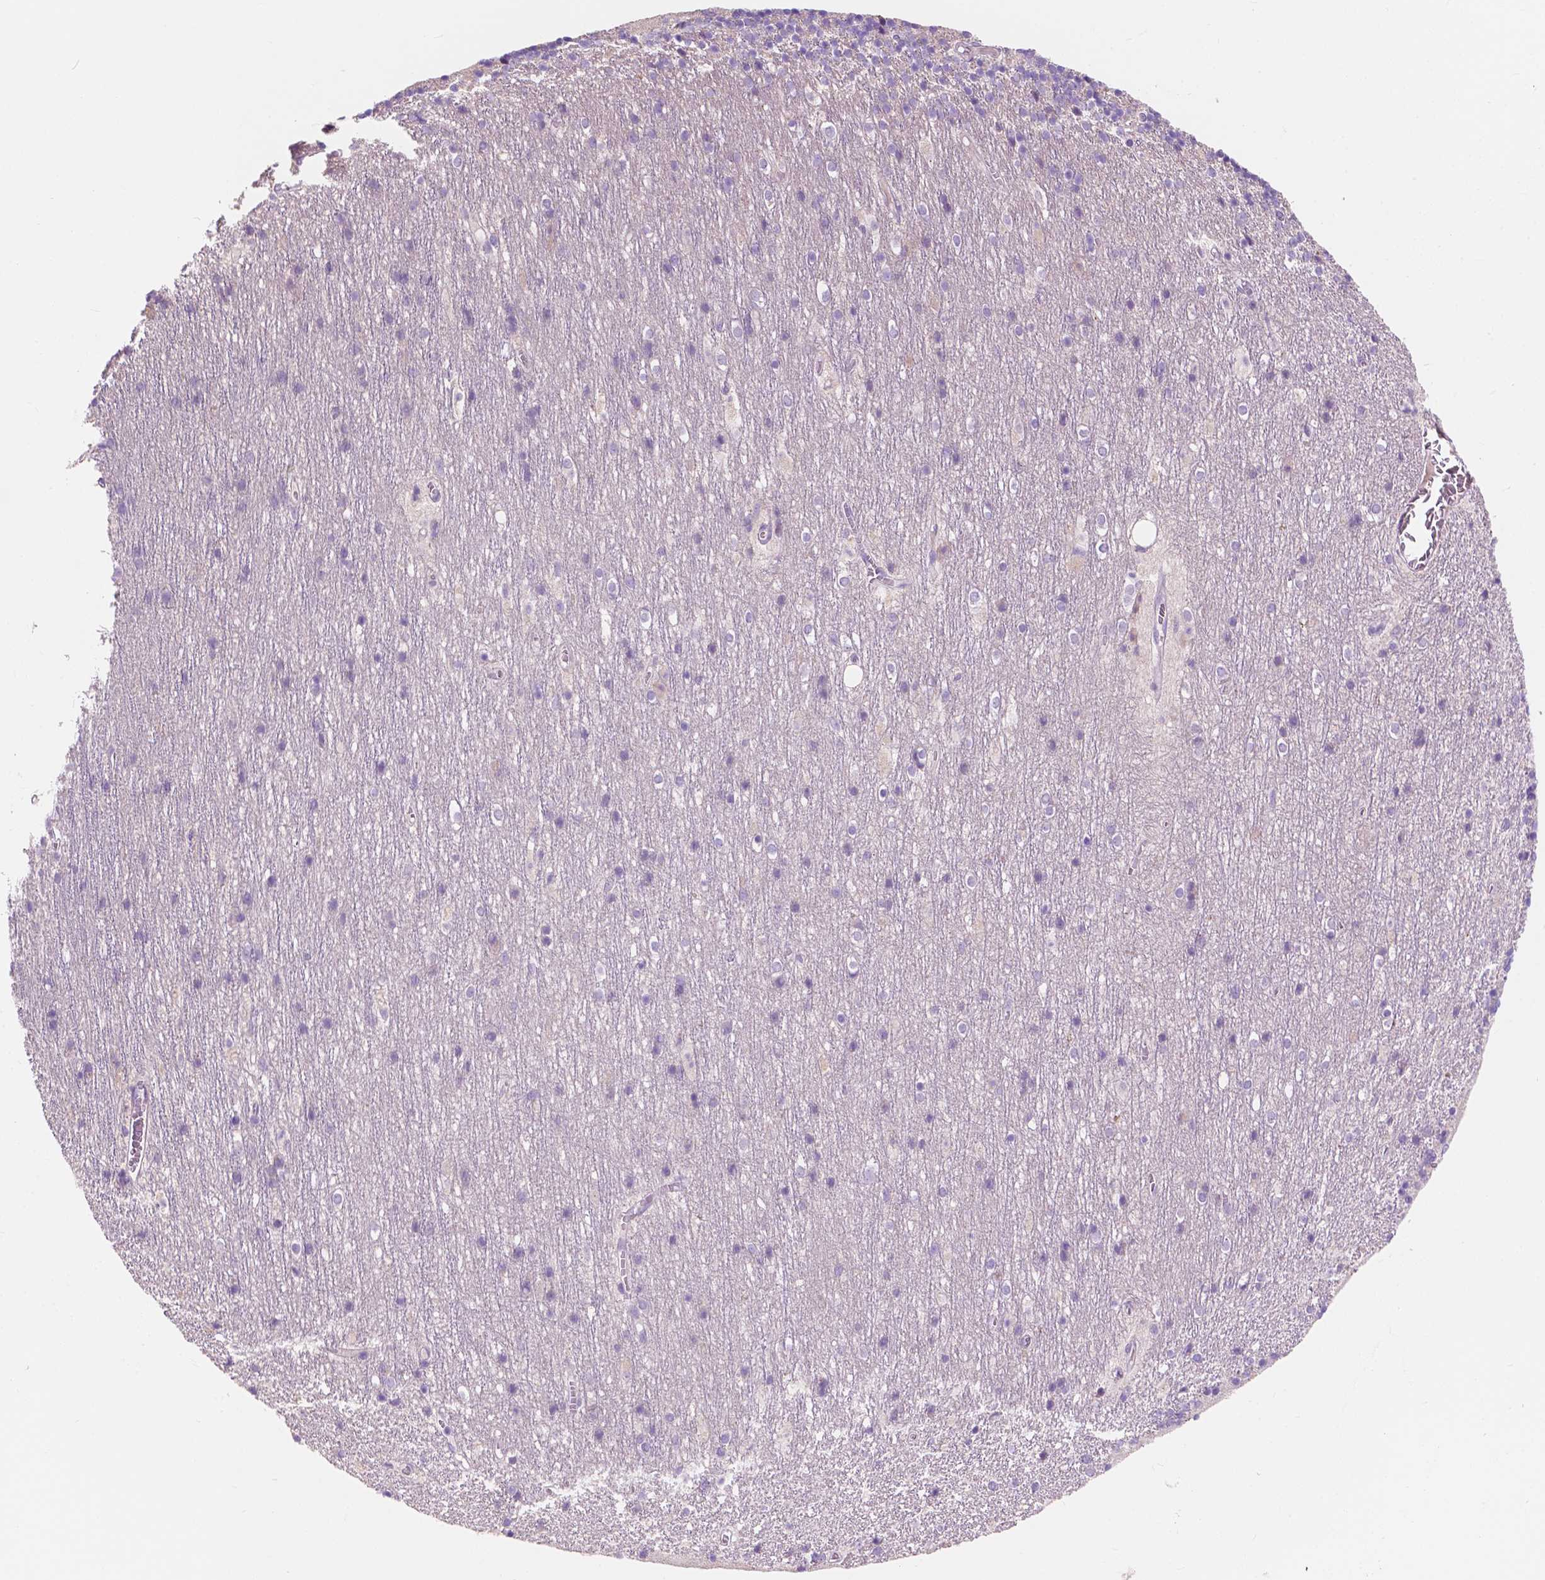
{"staining": {"intensity": "negative", "quantity": "none", "location": "none"}, "tissue": "cerebellum", "cell_type": "Cells in granular layer", "image_type": "normal", "snomed": [{"axis": "morphology", "description": "Normal tissue, NOS"}, {"axis": "topography", "description": "Cerebellum"}], "caption": "Human cerebellum stained for a protein using immunohistochemistry (IHC) reveals no expression in cells in granular layer.", "gene": "SEMA4A", "patient": {"sex": "male", "age": 70}}